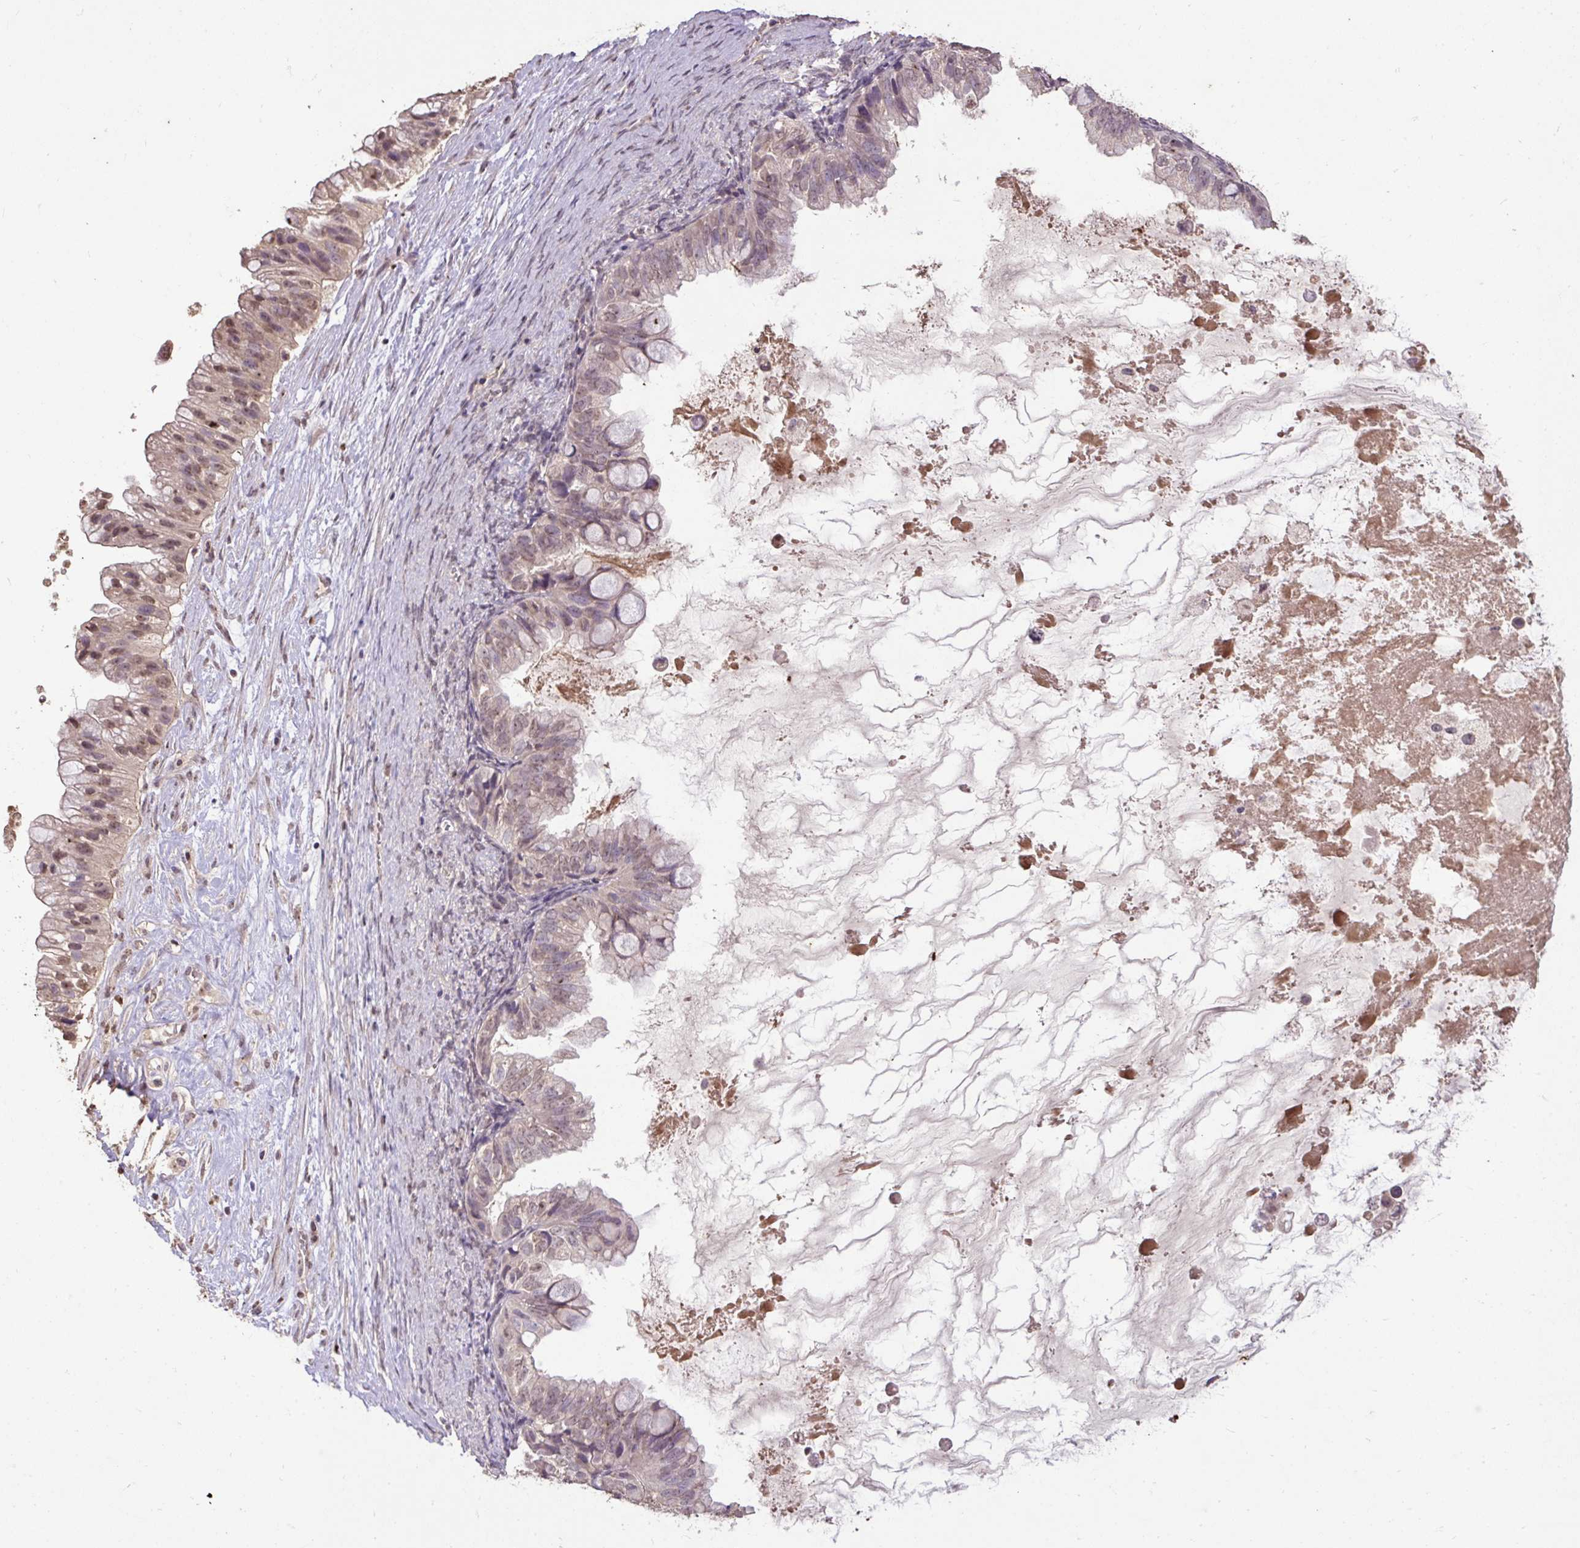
{"staining": {"intensity": "moderate", "quantity": "<25%", "location": "nuclear"}, "tissue": "ovarian cancer", "cell_type": "Tumor cells", "image_type": "cancer", "snomed": [{"axis": "morphology", "description": "Cystadenocarcinoma, mucinous, NOS"}, {"axis": "topography", "description": "Ovary"}], "caption": "DAB immunohistochemical staining of human ovarian cancer (mucinous cystadenocarcinoma) reveals moderate nuclear protein positivity in about <25% of tumor cells.", "gene": "LRTM2", "patient": {"sex": "female", "age": 80}}